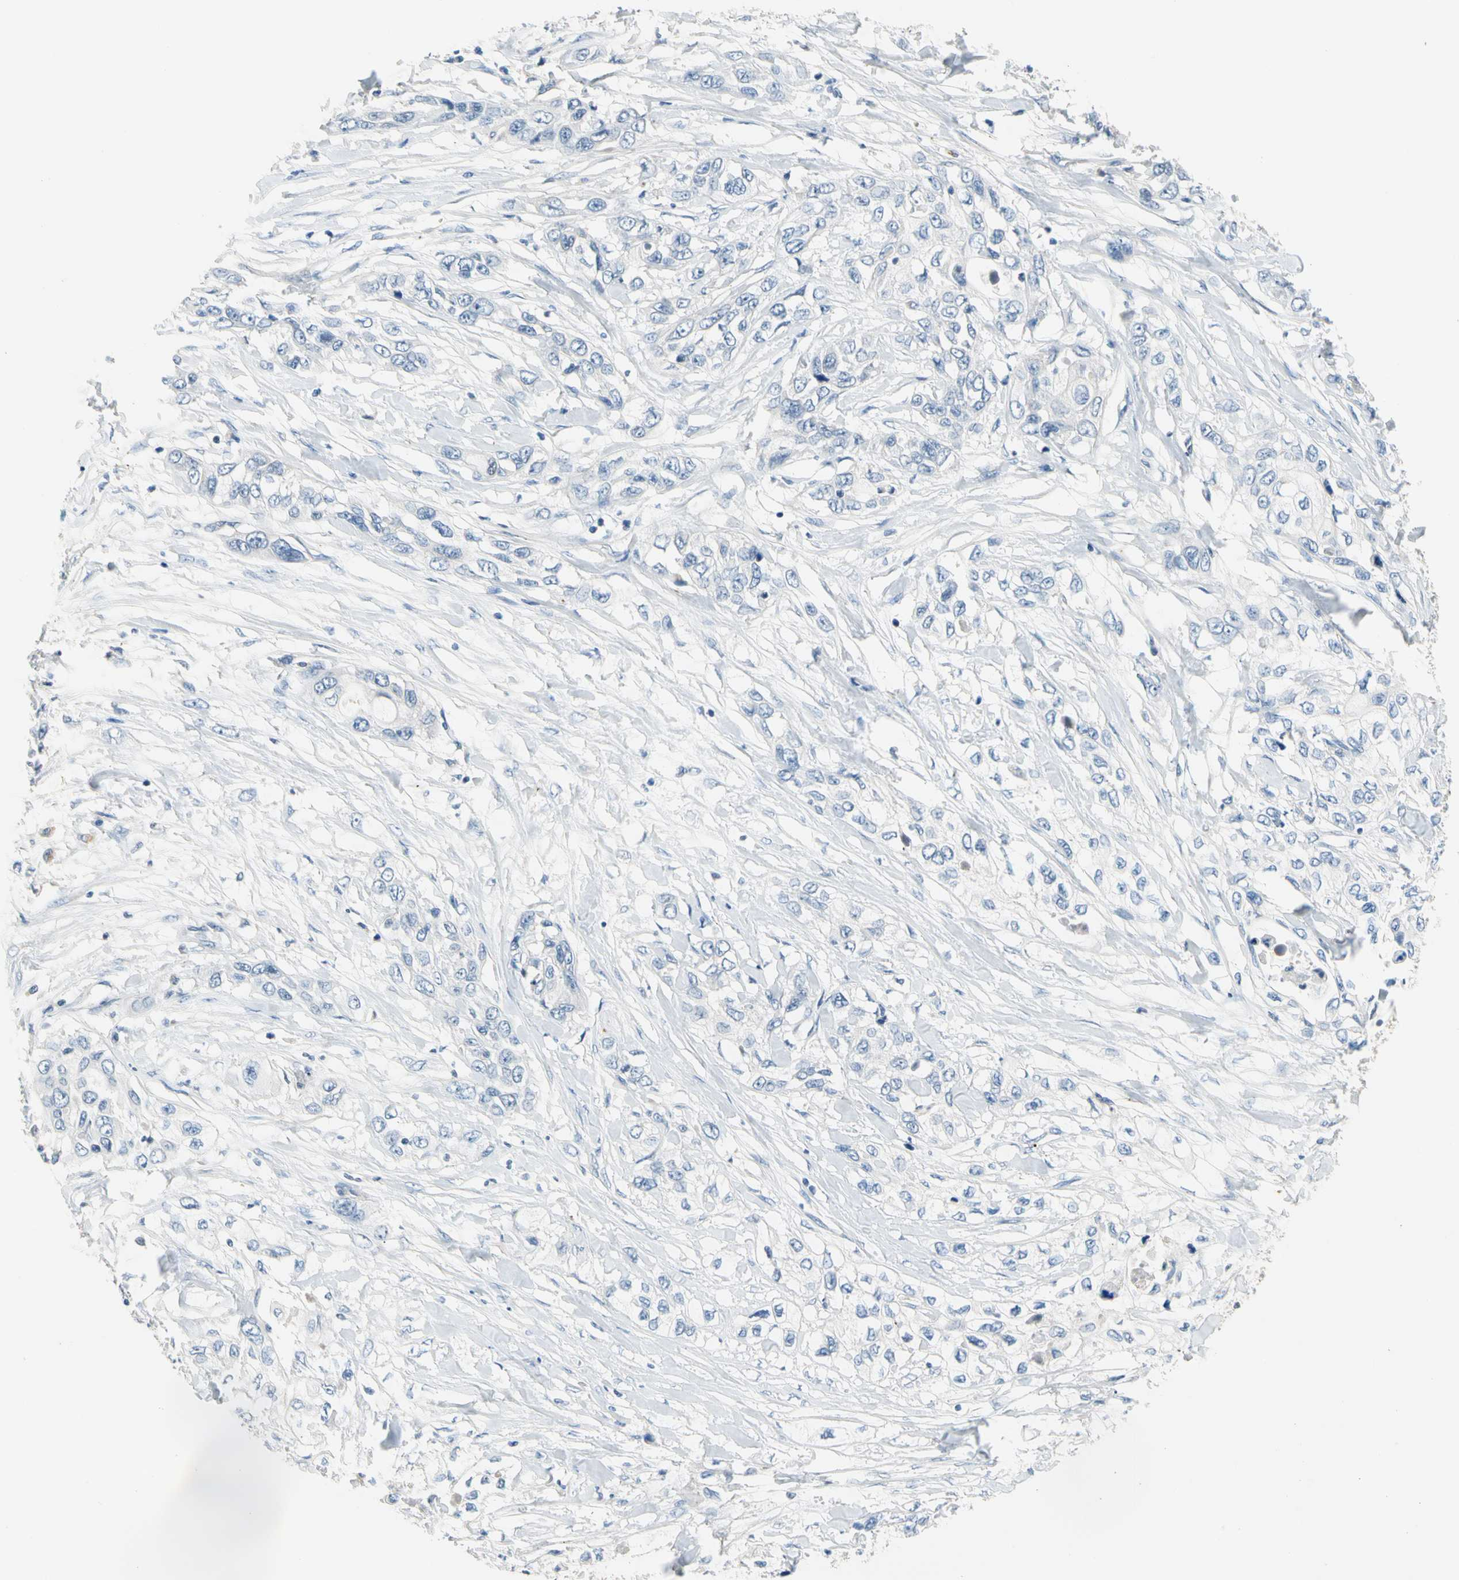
{"staining": {"intensity": "negative", "quantity": "none", "location": "none"}, "tissue": "pancreatic cancer", "cell_type": "Tumor cells", "image_type": "cancer", "snomed": [{"axis": "morphology", "description": "Adenocarcinoma, NOS"}, {"axis": "topography", "description": "Pancreas"}], "caption": "A high-resolution image shows immunohistochemistry staining of adenocarcinoma (pancreatic), which demonstrates no significant staining in tumor cells.", "gene": "ENTREP3", "patient": {"sex": "female", "age": 70}}